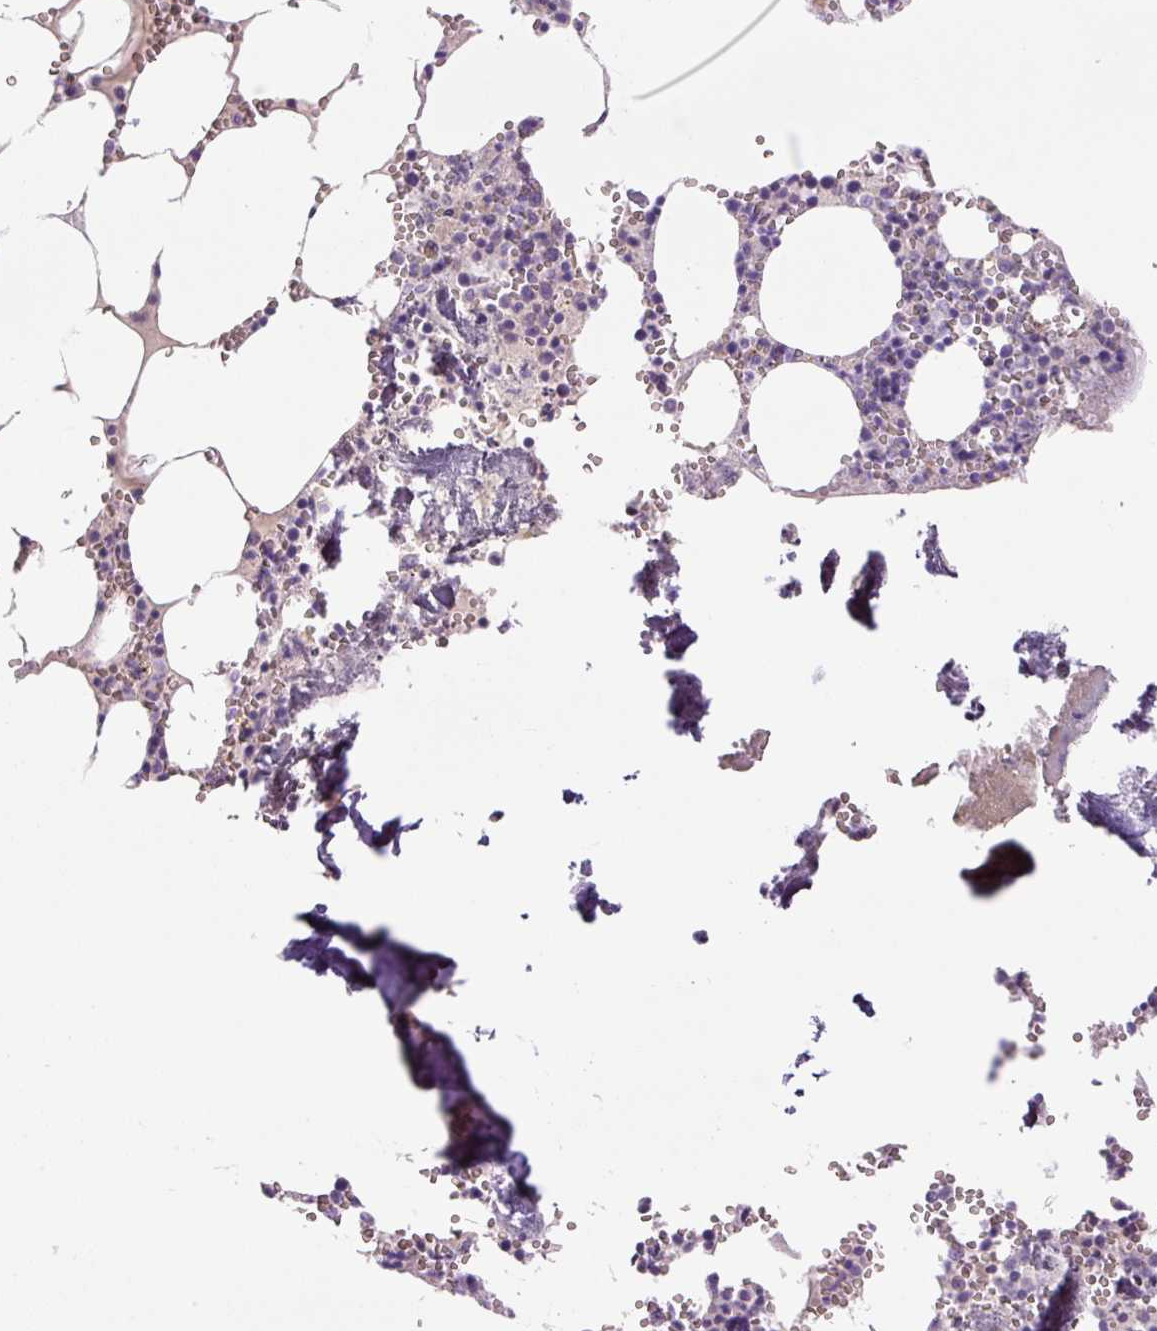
{"staining": {"intensity": "weak", "quantity": "<25%", "location": "cytoplasmic/membranous"}, "tissue": "bone marrow", "cell_type": "Hematopoietic cells", "image_type": "normal", "snomed": [{"axis": "morphology", "description": "Normal tissue, NOS"}, {"axis": "topography", "description": "Bone marrow"}], "caption": "A micrograph of human bone marrow is negative for staining in hematopoietic cells. (IHC, brightfield microscopy, high magnification).", "gene": "RSPO4", "patient": {"sex": "male", "age": 54}}